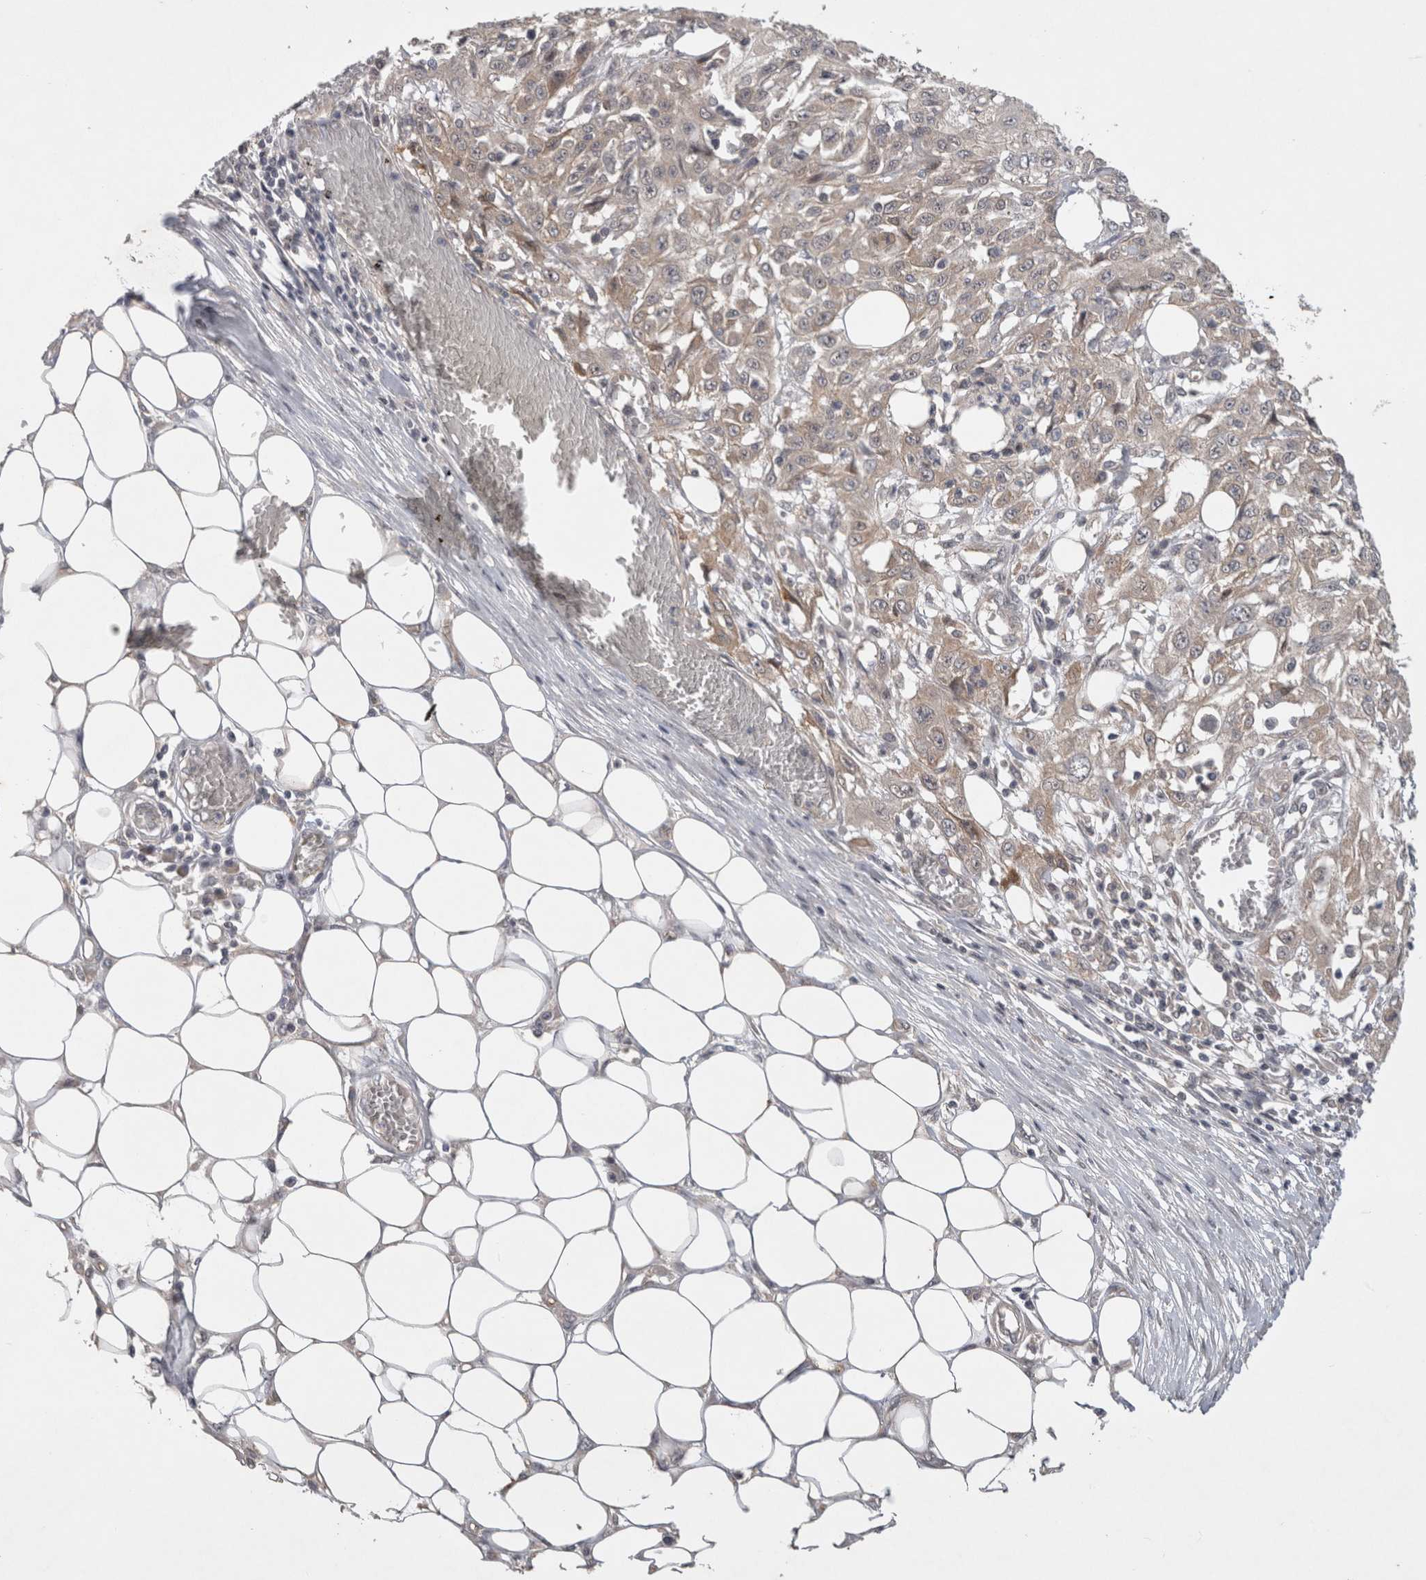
{"staining": {"intensity": "weak", "quantity": "25%-75%", "location": "cytoplasmic/membranous"}, "tissue": "skin cancer", "cell_type": "Tumor cells", "image_type": "cancer", "snomed": [{"axis": "morphology", "description": "Squamous cell carcinoma, NOS"}, {"axis": "morphology", "description": "Squamous cell carcinoma, metastatic, NOS"}, {"axis": "topography", "description": "Skin"}, {"axis": "topography", "description": "Lymph node"}], "caption": "IHC image of squamous cell carcinoma (skin) stained for a protein (brown), which displays low levels of weak cytoplasmic/membranous expression in approximately 25%-75% of tumor cells.", "gene": "CERS3", "patient": {"sex": "male", "age": 75}}